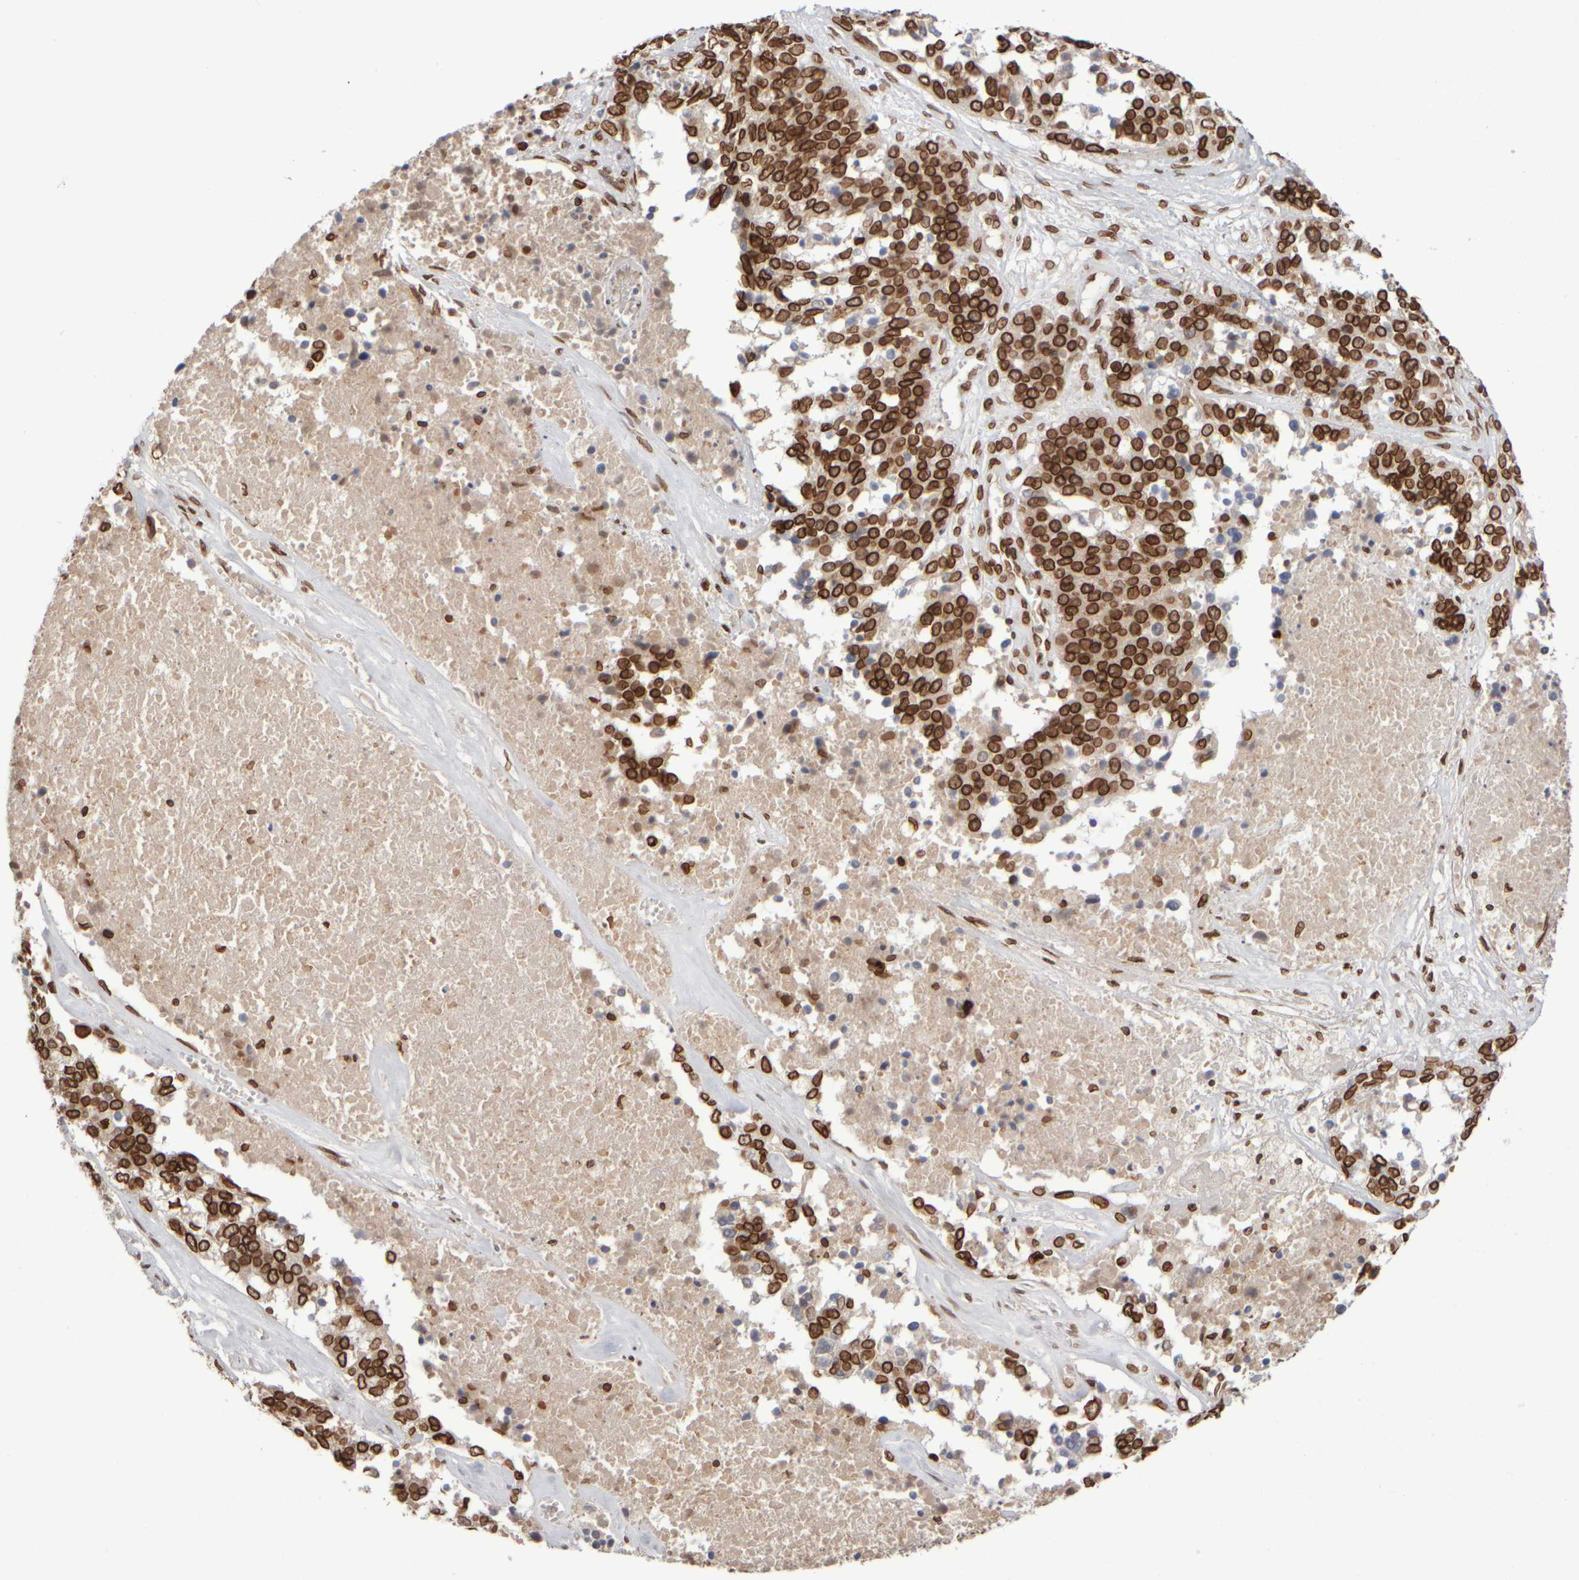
{"staining": {"intensity": "strong", "quantity": ">75%", "location": "cytoplasmic/membranous,nuclear"}, "tissue": "ovarian cancer", "cell_type": "Tumor cells", "image_type": "cancer", "snomed": [{"axis": "morphology", "description": "Cystadenocarcinoma, serous, NOS"}, {"axis": "topography", "description": "Ovary"}], "caption": "Protein staining shows strong cytoplasmic/membranous and nuclear expression in about >75% of tumor cells in serous cystadenocarcinoma (ovarian).", "gene": "ZC3HC1", "patient": {"sex": "female", "age": 44}}